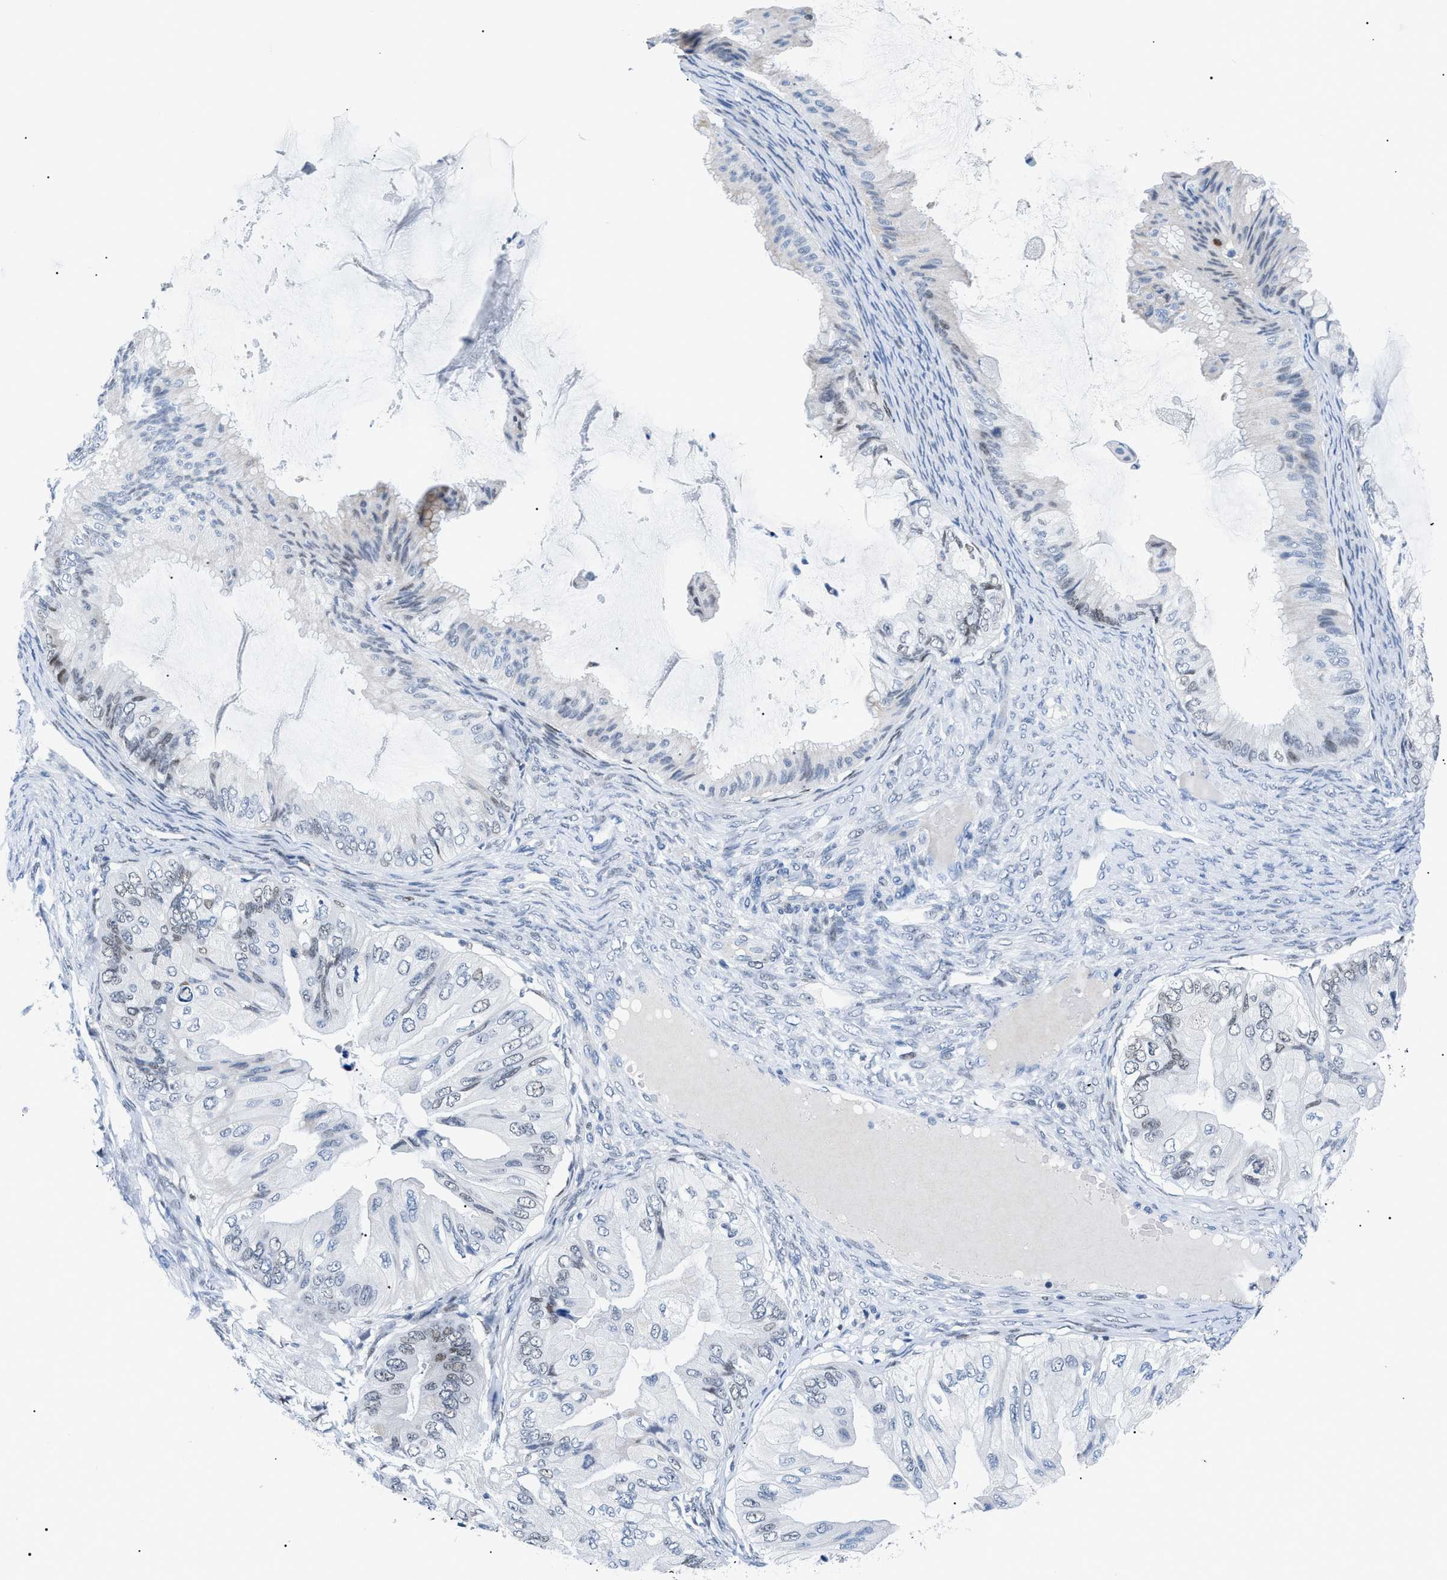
{"staining": {"intensity": "moderate", "quantity": "<25%", "location": "nuclear"}, "tissue": "ovarian cancer", "cell_type": "Tumor cells", "image_type": "cancer", "snomed": [{"axis": "morphology", "description": "Cystadenocarcinoma, mucinous, NOS"}, {"axis": "topography", "description": "Ovary"}], "caption": "The immunohistochemical stain shows moderate nuclear expression in tumor cells of ovarian mucinous cystadenocarcinoma tissue.", "gene": "SMARCC1", "patient": {"sex": "female", "age": 61}}